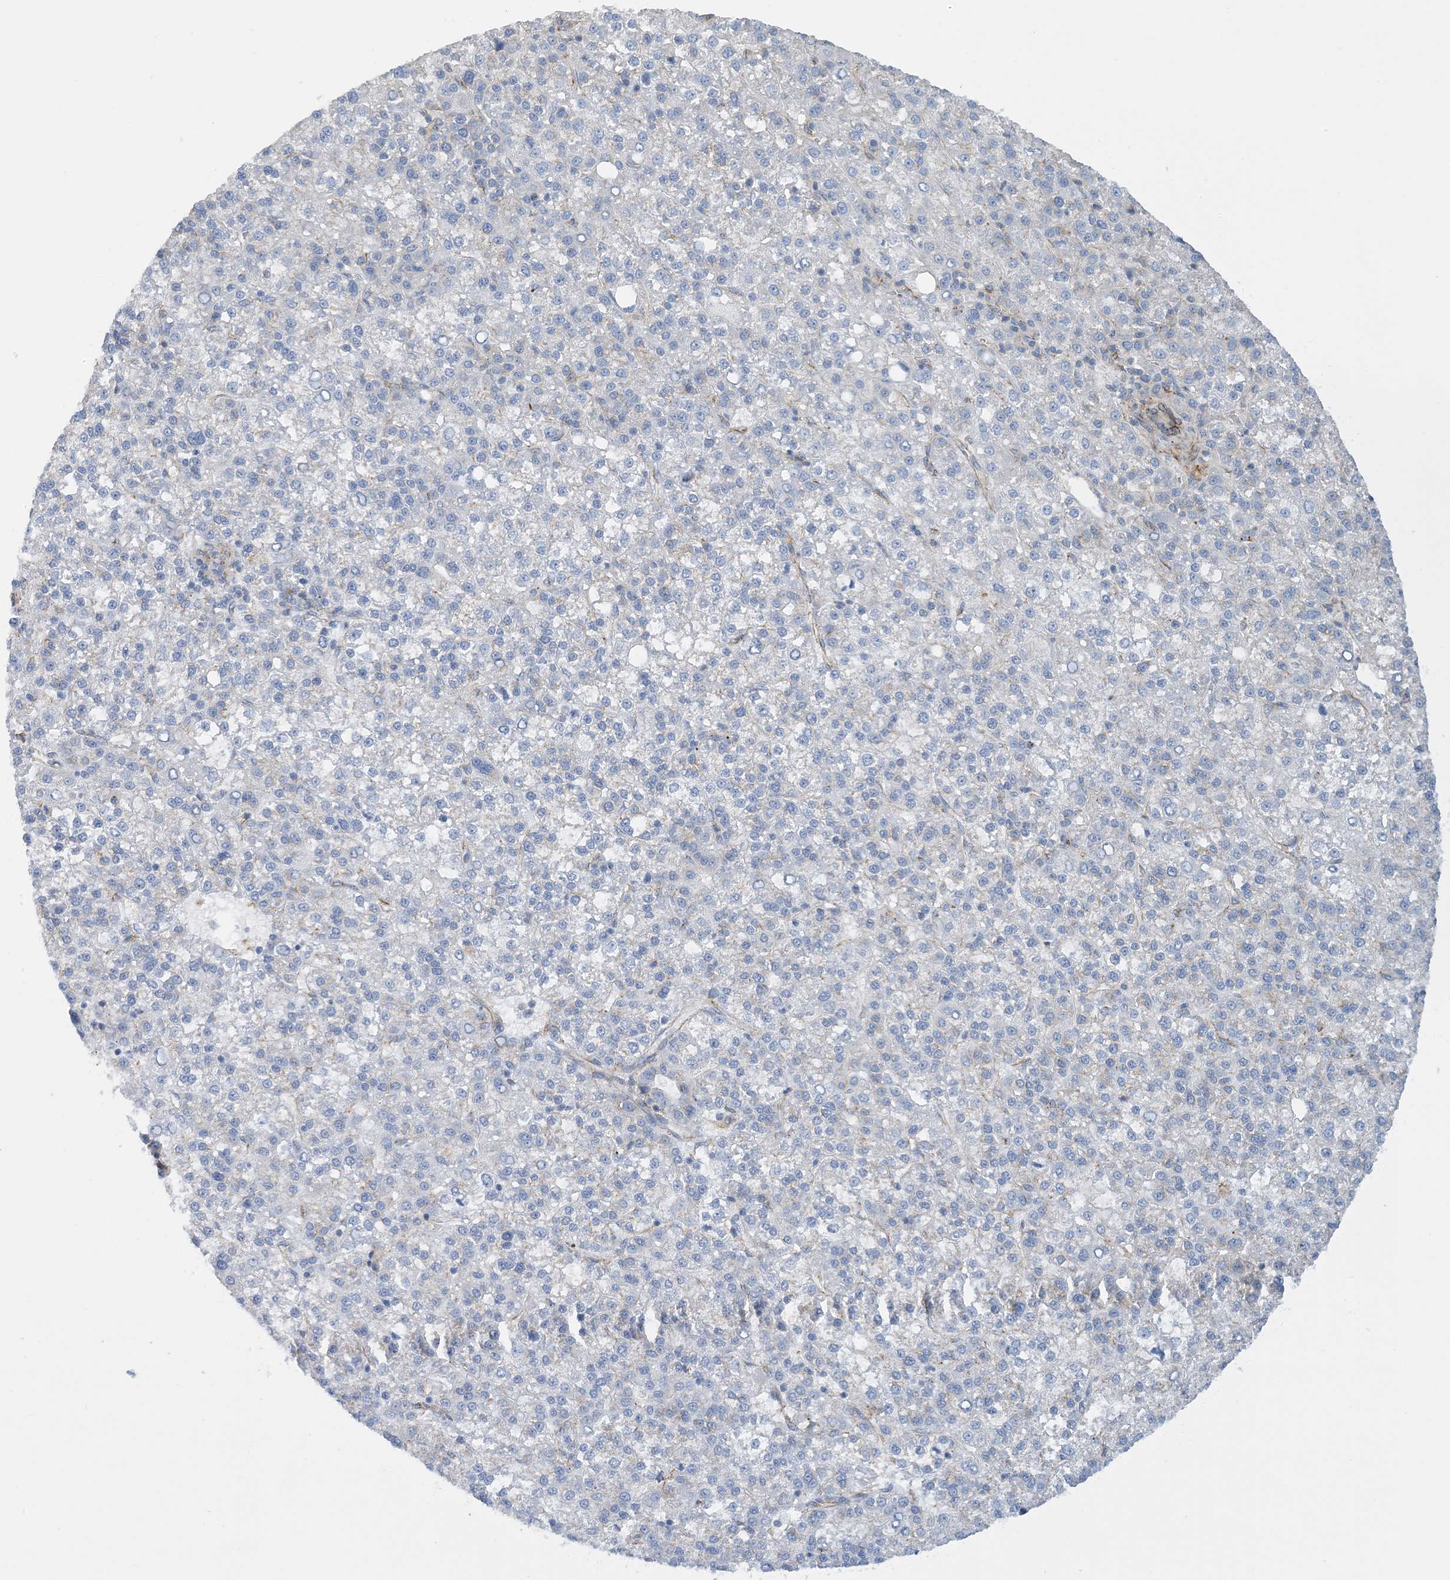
{"staining": {"intensity": "negative", "quantity": "none", "location": "none"}, "tissue": "liver cancer", "cell_type": "Tumor cells", "image_type": "cancer", "snomed": [{"axis": "morphology", "description": "Carcinoma, Hepatocellular, NOS"}, {"axis": "topography", "description": "Liver"}], "caption": "Micrograph shows no significant protein staining in tumor cells of liver cancer (hepatocellular carcinoma). (DAB (3,3'-diaminobenzidine) IHC with hematoxylin counter stain).", "gene": "CALHM5", "patient": {"sex": "female", "age": 58}}